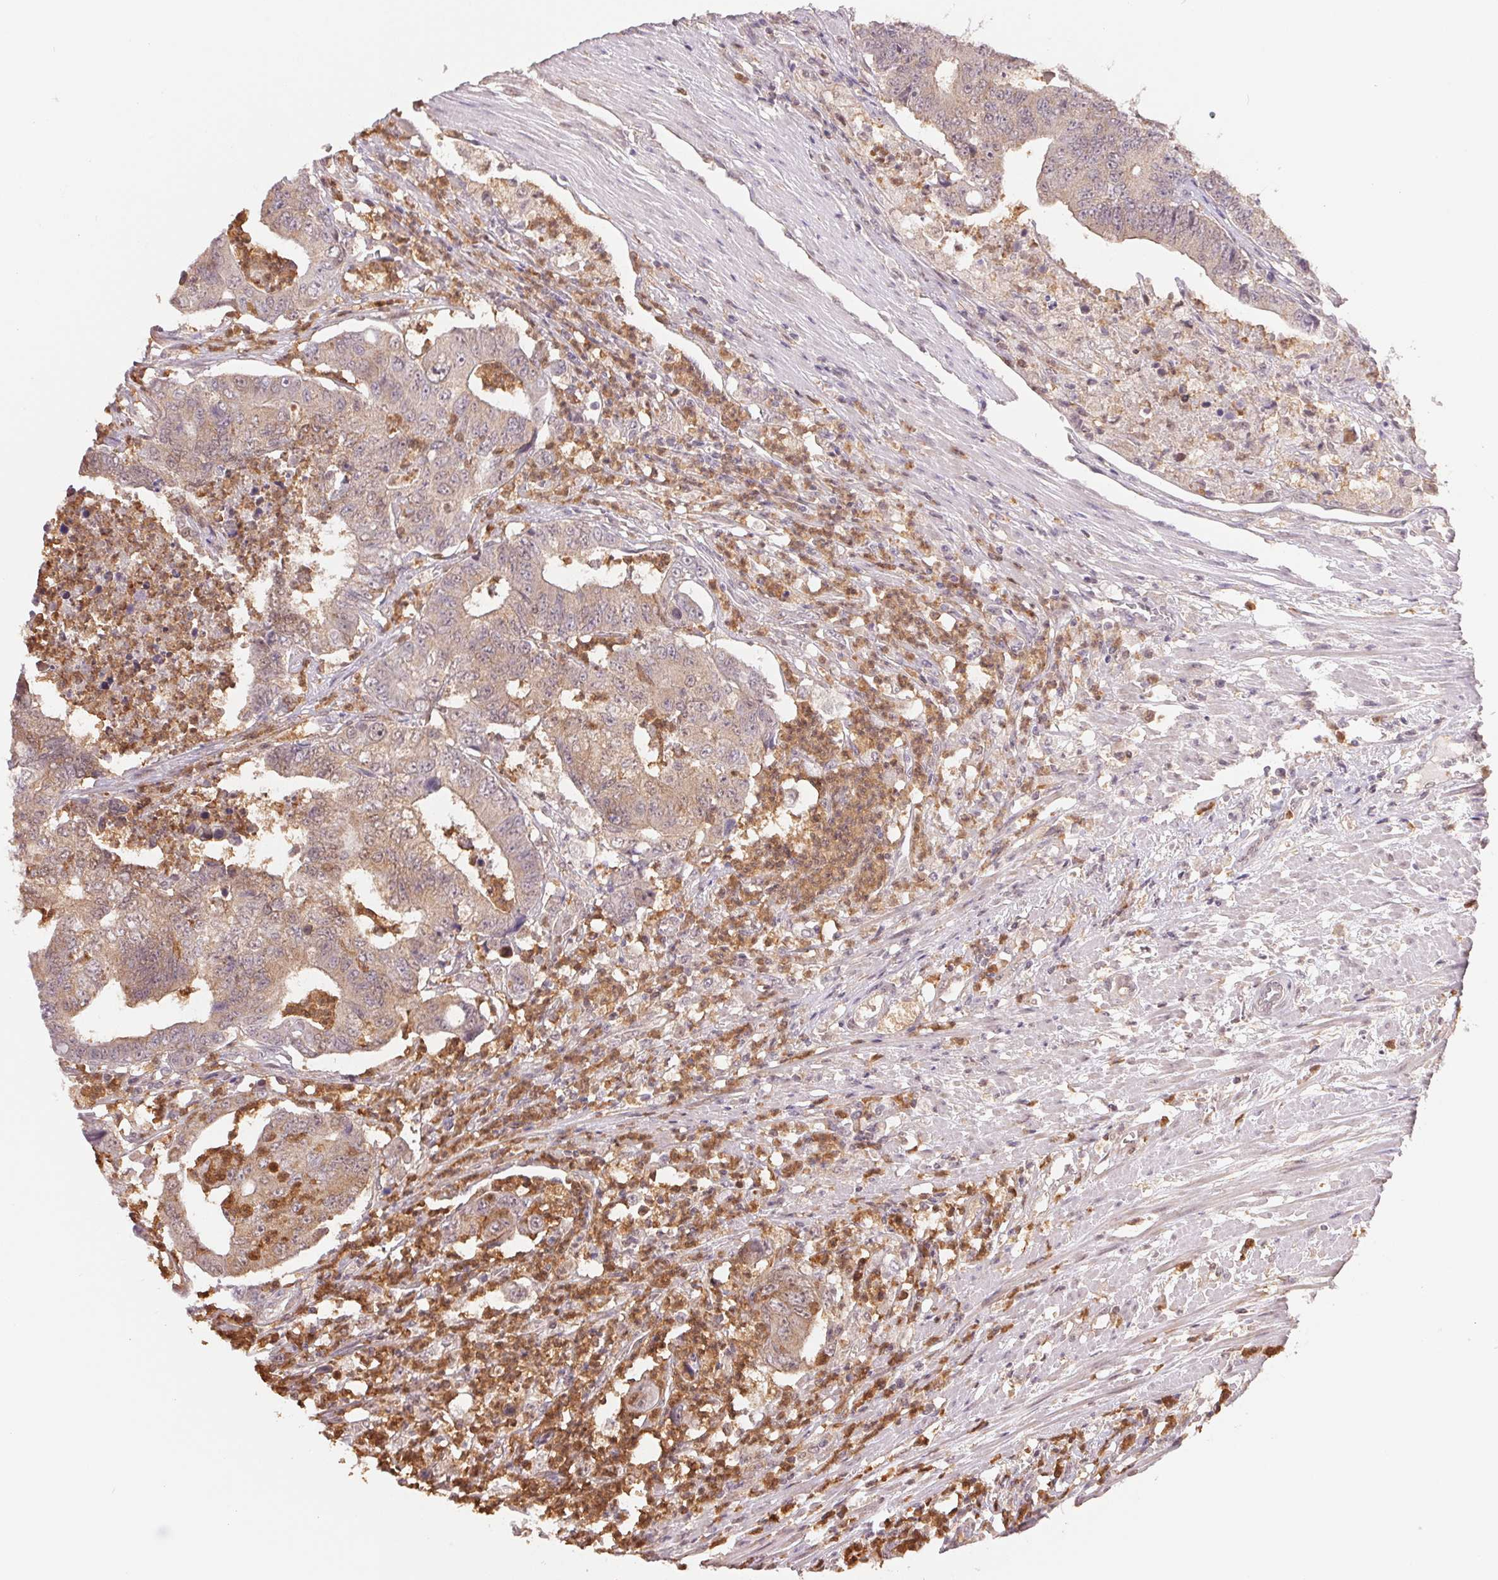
{"staining": {"intensity": "weak", "quantity": ">75%", "location": "cytoplasmic/membranous"}, "tissue": "colorectal cancer", "cell_type": "Tumor cells", "image_type": "cancer", "snomed": [{"axis": "morphology", "description": "Adenocarcinoma, NOS"}, {"axis": "topography", "description": "Colon"}], "caption": "Colorectal adenocarcinoma stained with DAB (3,3'-diaminobenzidine) immunohistochemistry (IHC) reveals low levels of weak cytoplasmic/membranous expression in approximately >75% of tumor cells.", "gene": "CDC123", "patient": {"sex": "female", "age": 48}}